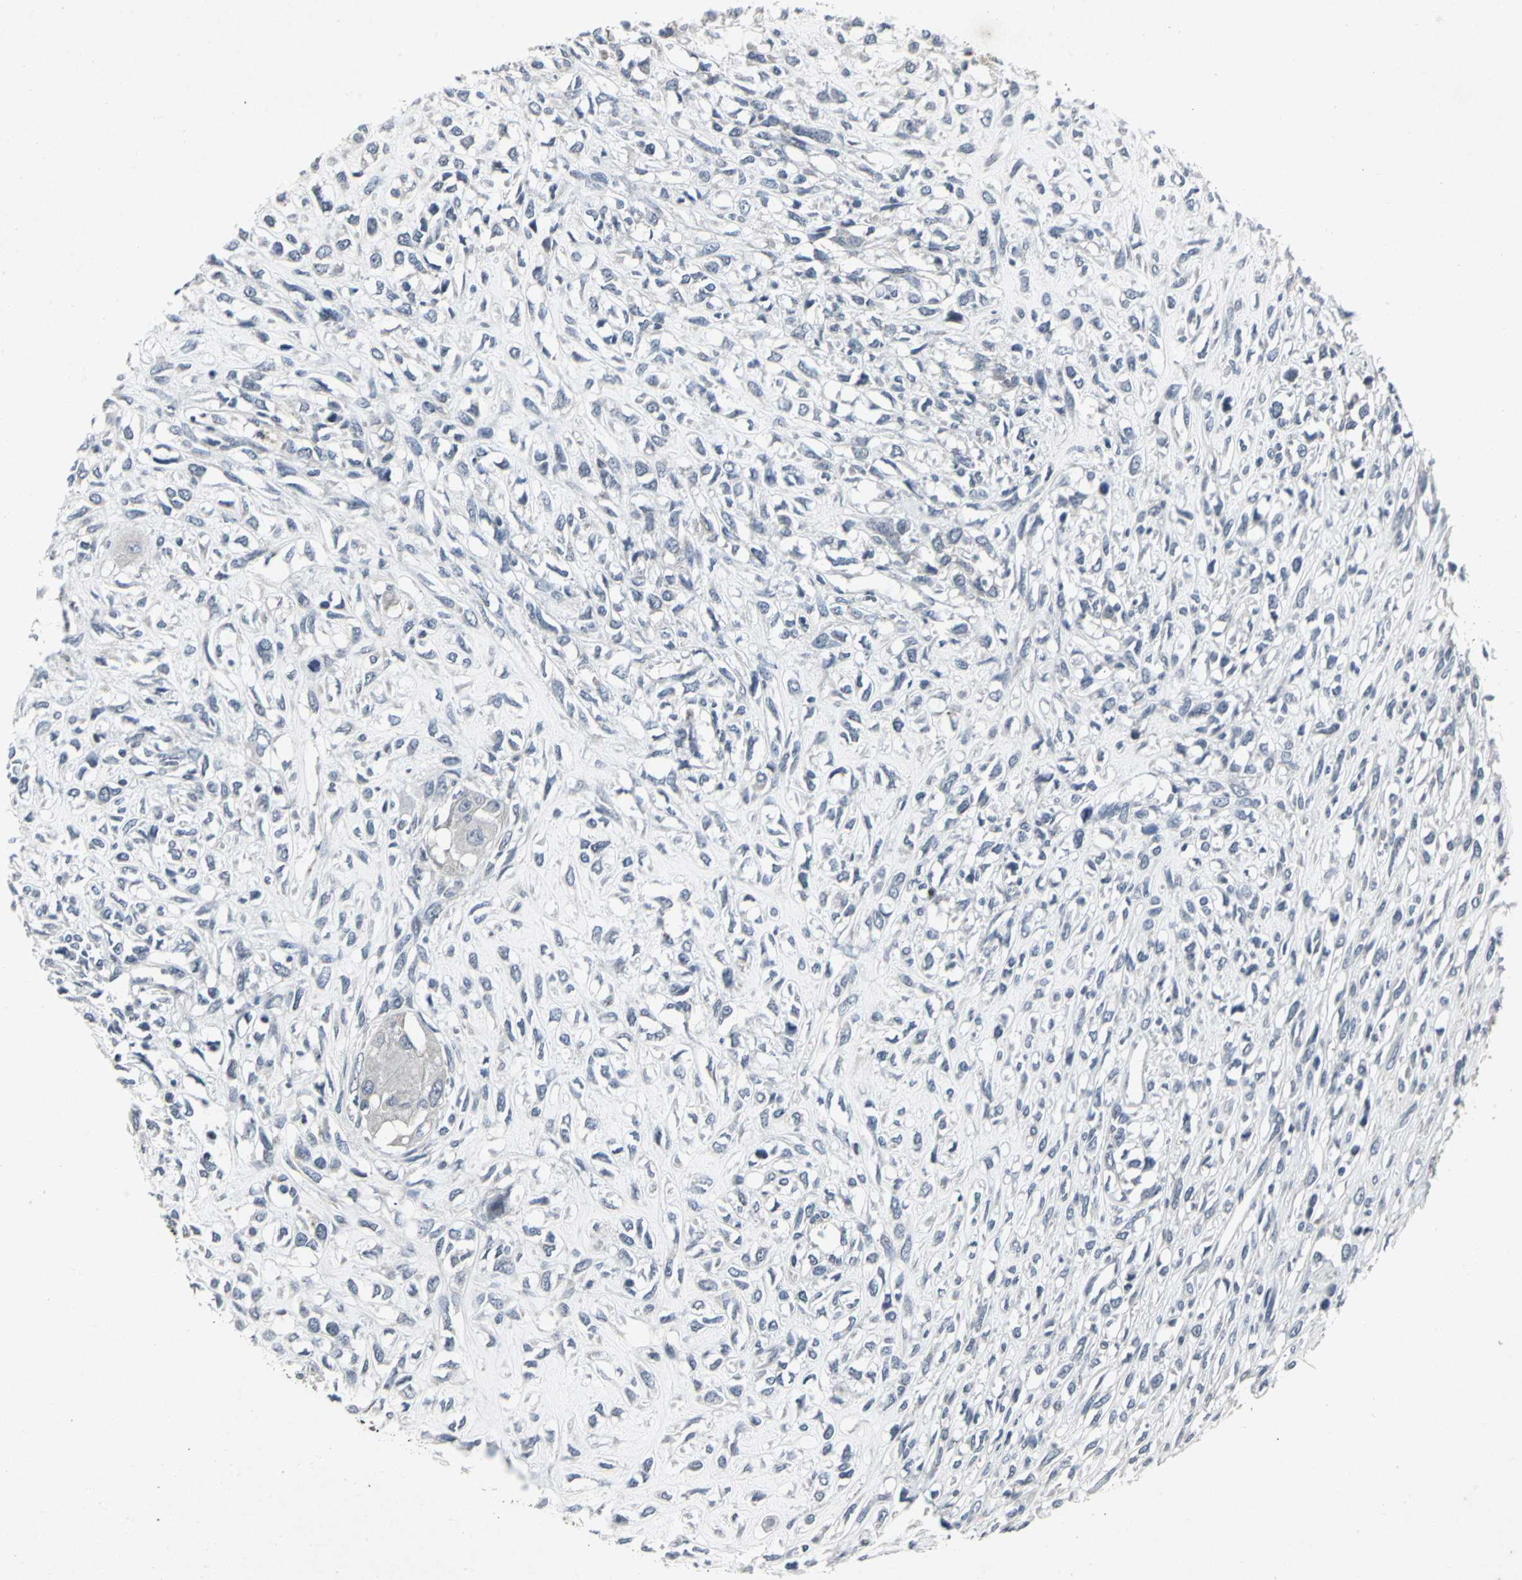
{"staining": {"intensity": "negative", "quantity": "none", "location": "none"}, "tissue": "head and neck cancer", "cell_type": "Tumor cells", "image_type": "cancer", "snomed": [{"axis": "morphology", "description": "Necrosis, NOS"}, {"axis": "morphology", "description": "Neoplasm, malignant, NOS"}, {"axis": "topography", "description": "Salivary gland"}, {"axis": "topography", "description": "Head-Neck"}], "caption": "IHC micrograph of neoplastic tissue: human head and neck cancer (neoplasm (malignant)) stained with DAB (3,3'-diaminobenzidine) demonstrates no significant protein staining in tumor cells.", "gene": "BMP4", "patient": {"sex": "male", "age": 43}}